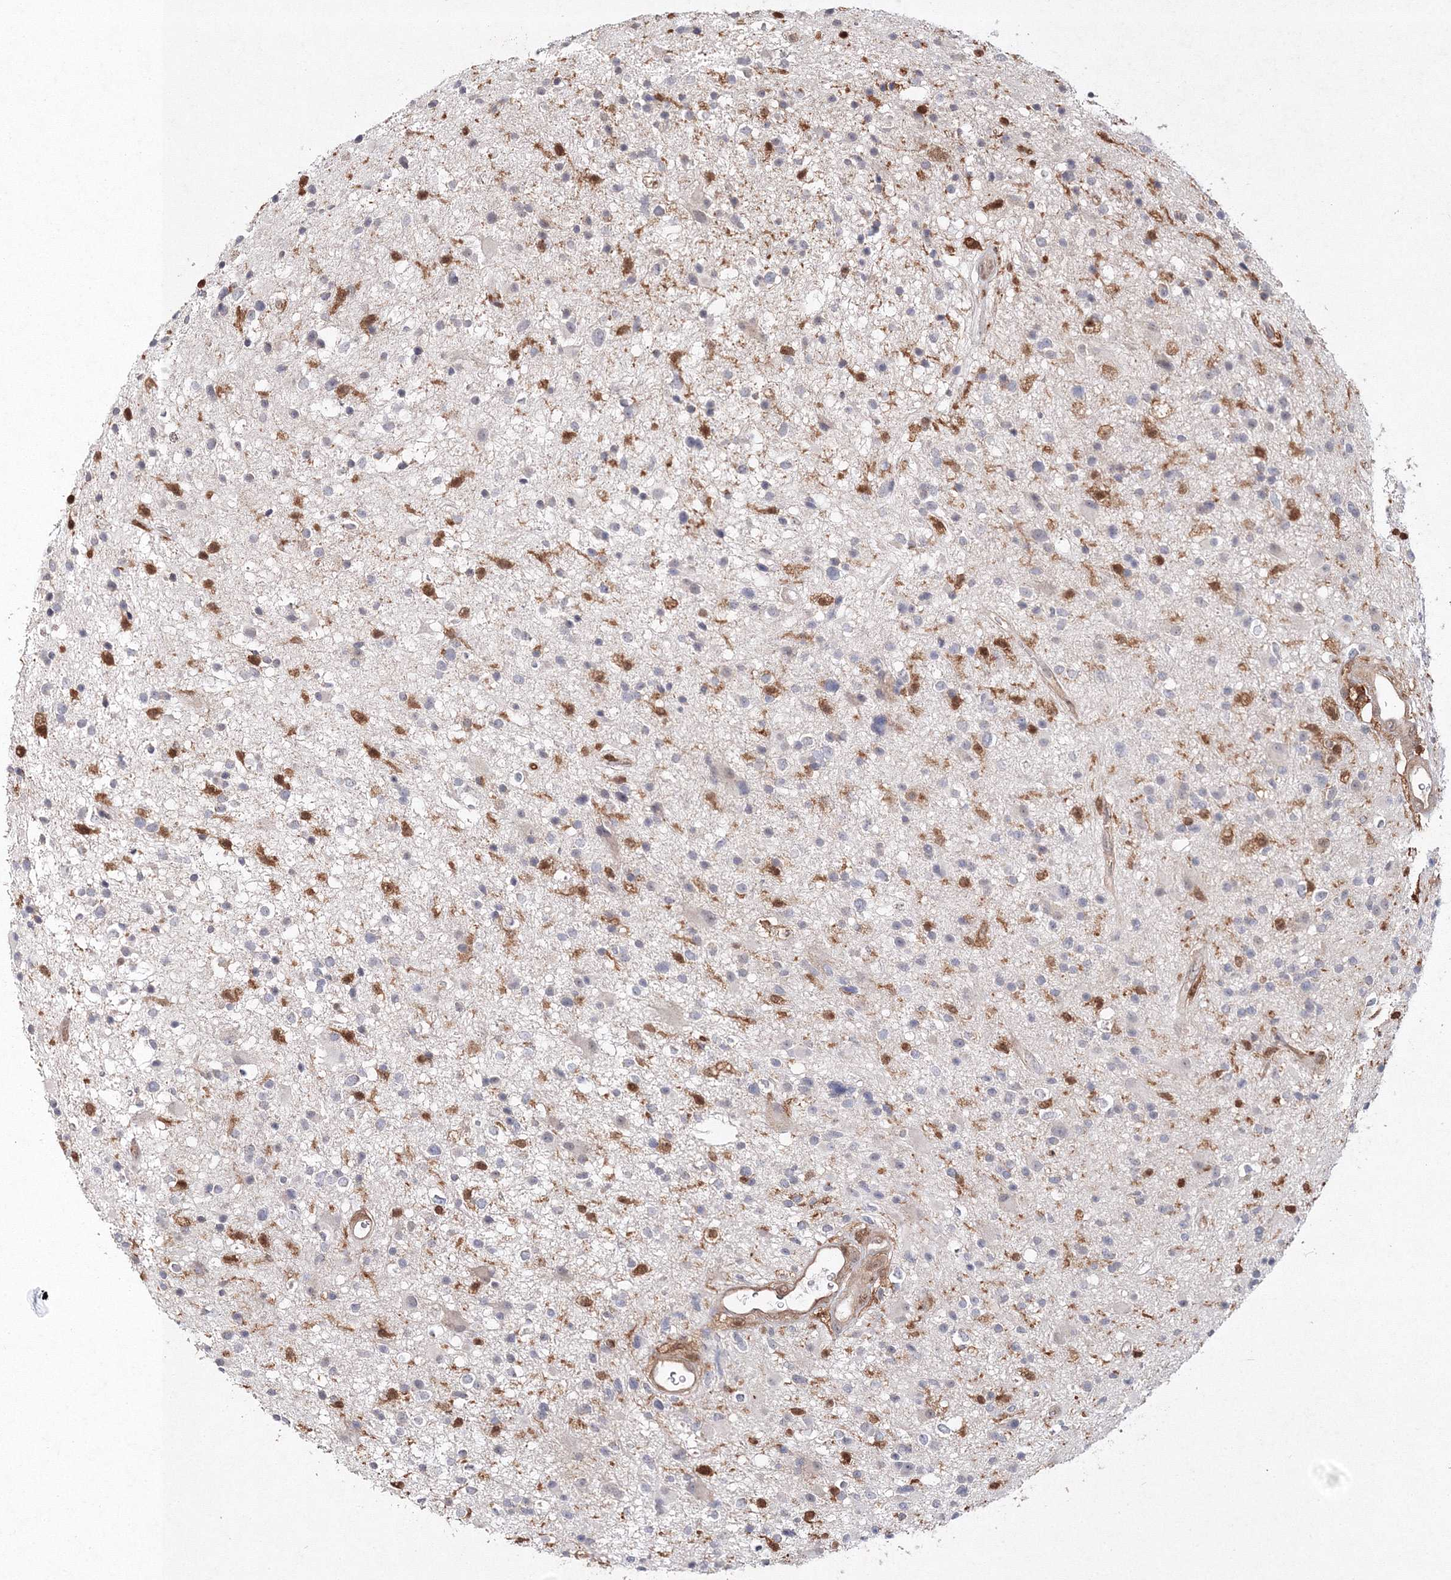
{"staining": {"intensity": "negative", "quantity": "none", "location": "none"}, "tissue": "glioma", "cell_type": "Tumor cells", "image_type": "cancer", "snomed": [{"axis": "morphology", "description": "Glioma, malignant, High grade"}, {"axis": "topography", "description": "Brain"}], "caption": "DAB immunohistochemical staining of glioma shows no significant positivity in tumor cells. (Stains: DAB (3,3'-diaminobenzidine) immunohistochemistry with hematoxylin counter stain, Microscopy: brightfield microscopy at high magnification).", "gene": "S100A11", "patient": {"sex": "male", "age": 33}}